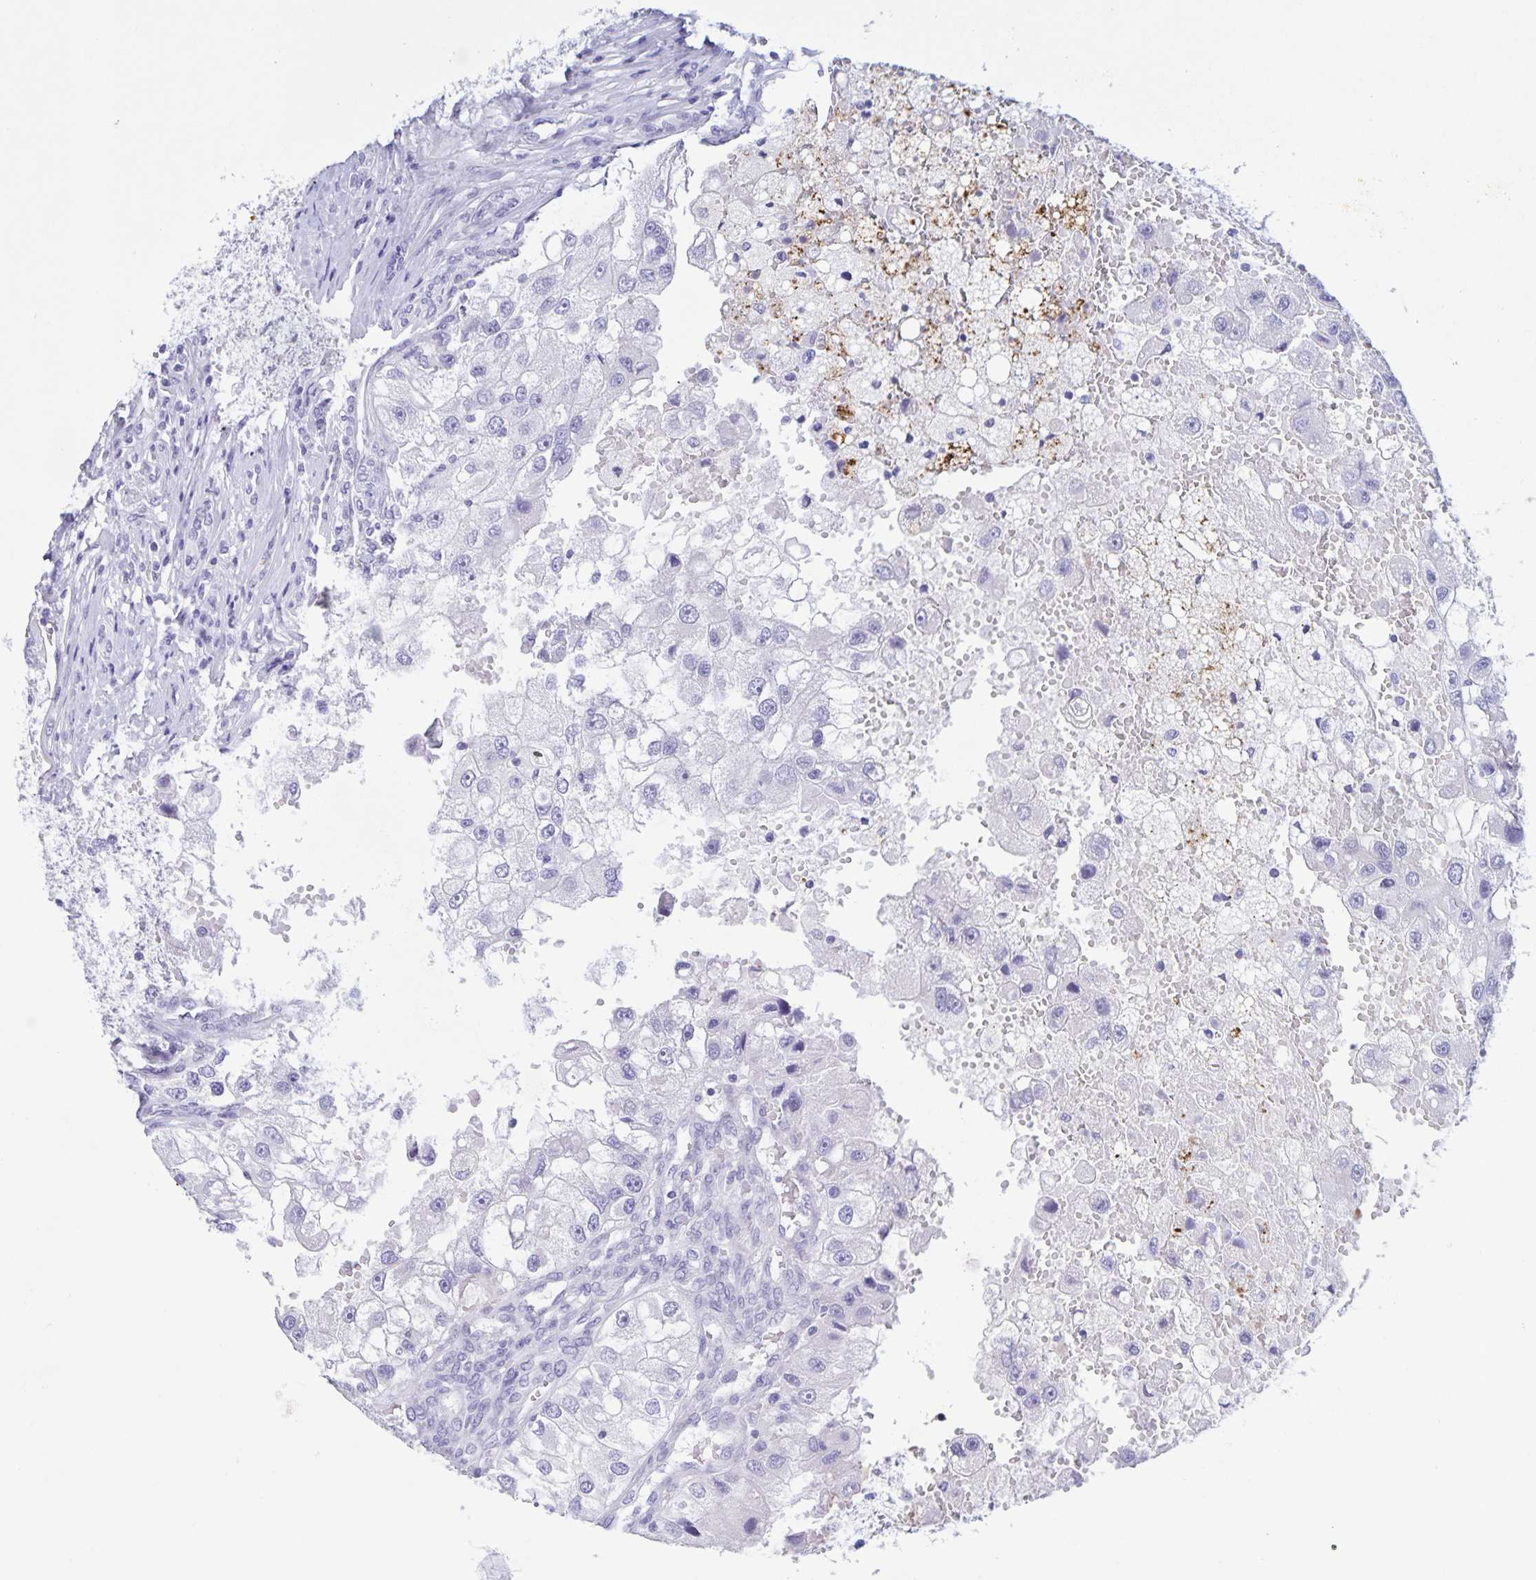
{"staining": {"intensity": "negative", "quantity": "none", "location": "none"}, "tissue": "renal cancer", "cell_type": "Tumor cells", "image_type": "cancer", "snomed": [{"axis": "morphology", "description": "Adenocarcinoma, NOS"}, {"axis": "topography", "description": "Kidney"}], "caption": "Immunohistochemistry (IHC) micrograph of human renal adenocarcinoma stained for a protein (brown), which reveals no staining in tumor cells. (Brightfield microscopy of DAB (3,3'-diaminobenzidine) IHC at high magnification).", "gene": "TGIF2LX", "patient": {"sex": "male", "age": 63}}